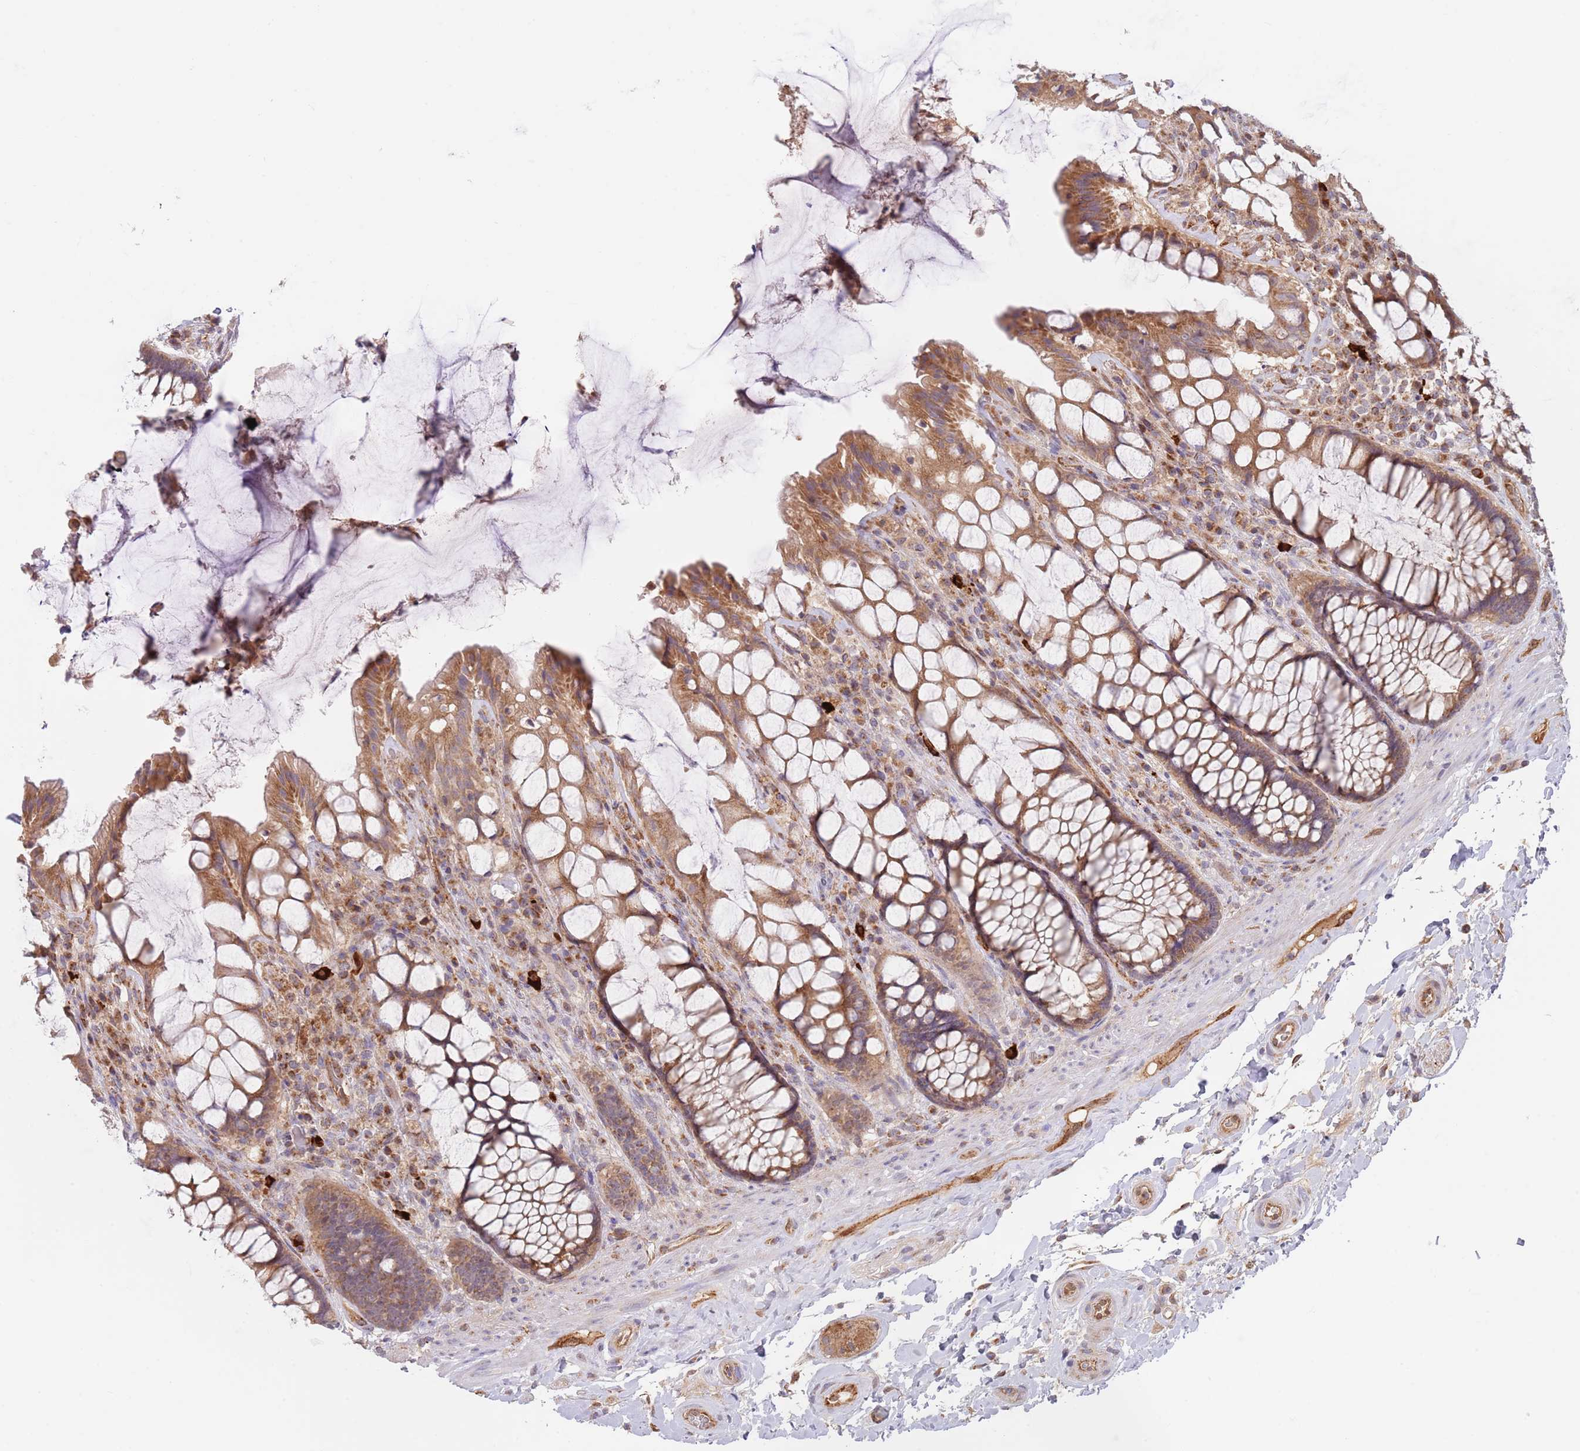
{"staining": {"intensity": "moderate", "quantity": ">75%", "location": "cytoplasmic/membranous"}, "tissue": "rectum", "cell_type": "Glandular cells", "image_type": "normal", "snomed": [{"axis": "morphology", "description": "Normal tissue, NOS"}, {"axis": "topography", "description": "Rectum"}], "caption": "Approximately >75% of glandular cells in unremarkable rectum display moderate cytoplasmic/membranous protein staining as visualized by brown immunohistochemical staining.", "gene": "GUK1", "patient": {"sex": "female", "age": 58}}